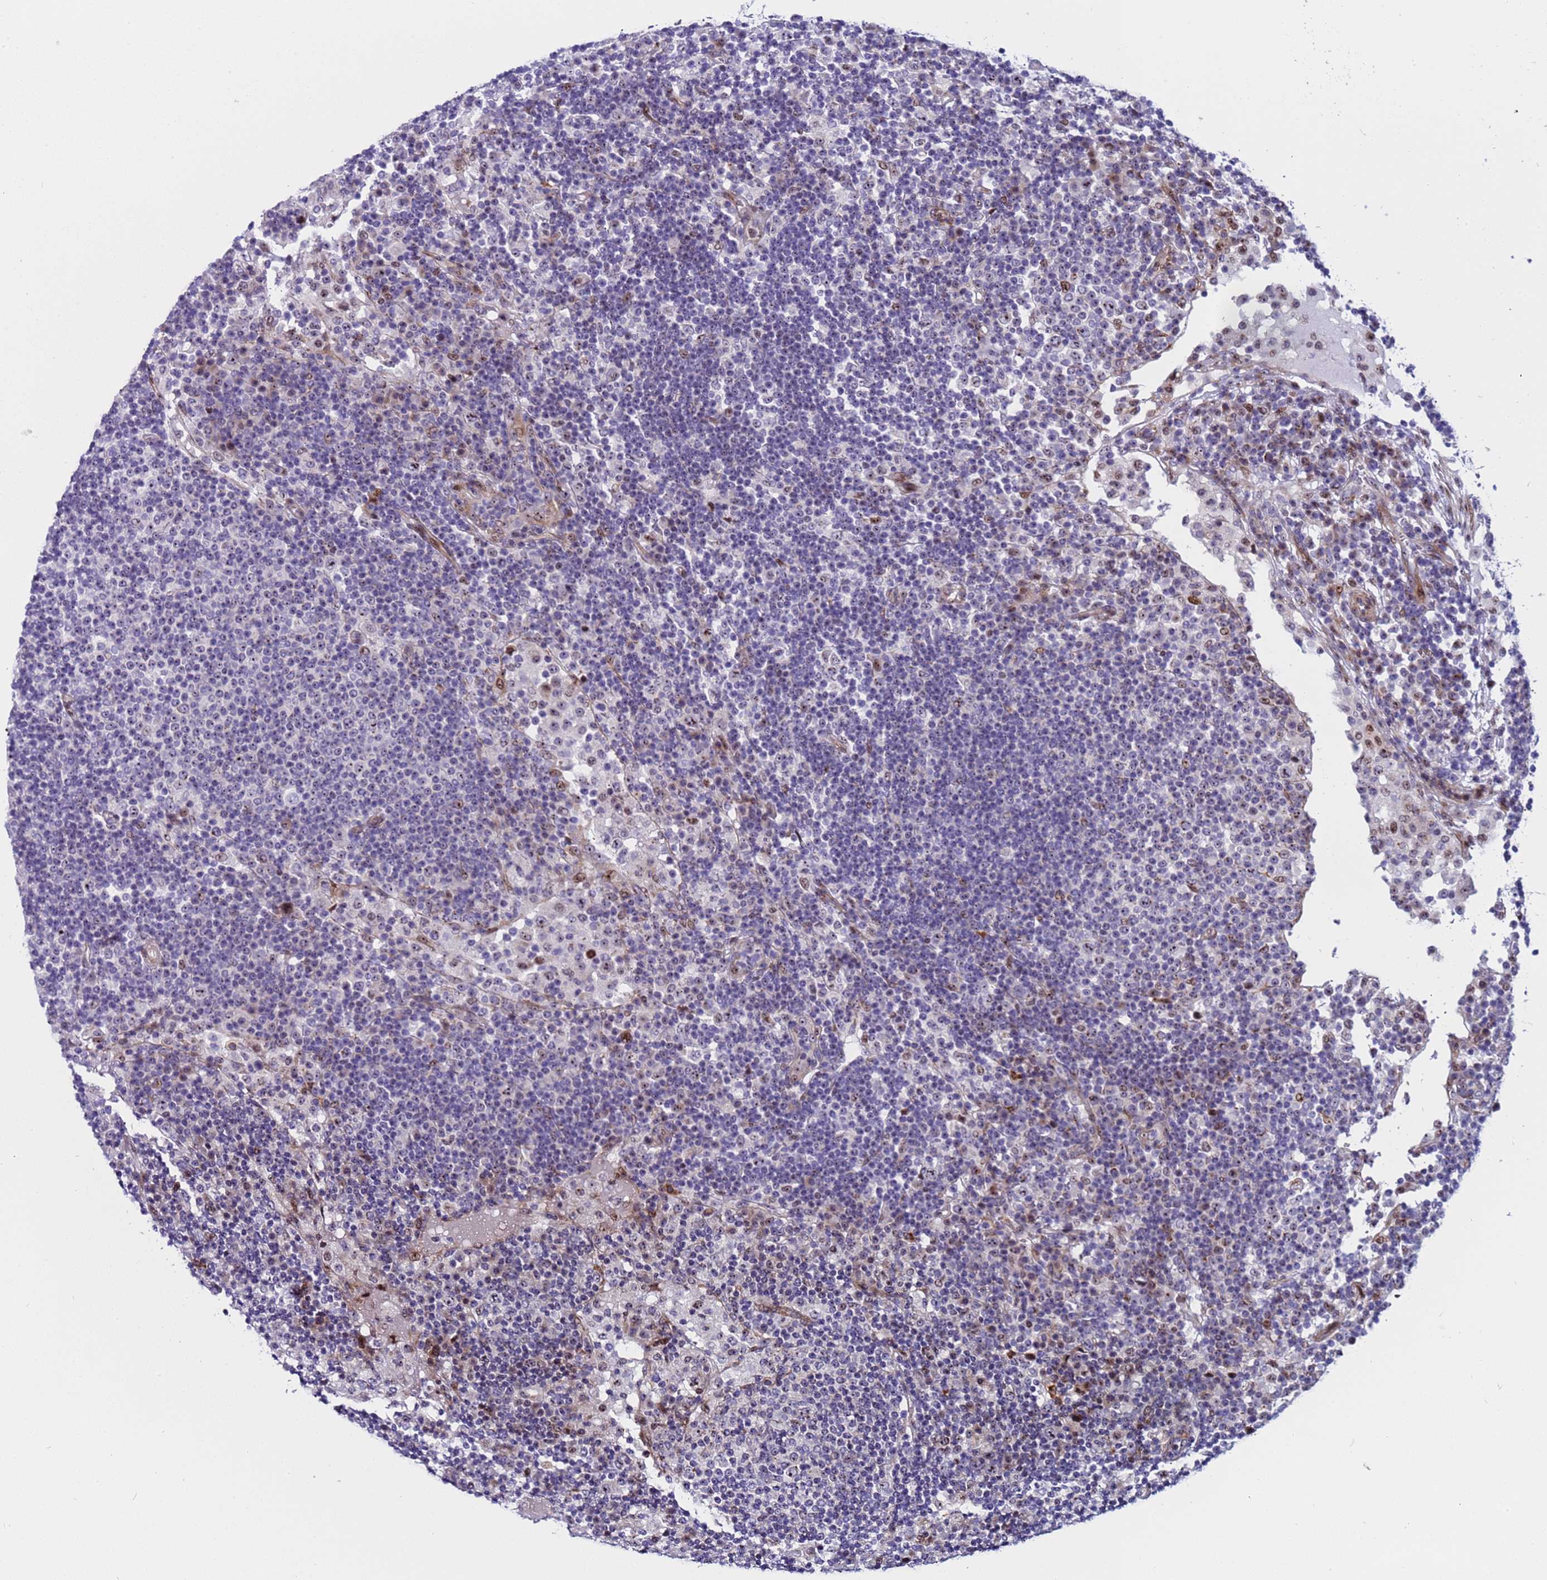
{"staining": {"intensity": "negative", "quantity": "none", "location": "none"}, "tissue": "lymph node", "cell_type": "Germinal center cells", "image_type": "normal", "snomed": [{"axis": "morphology", "description": "Normal tissue, NOS"}, {"axis": "topography", "description": "Lymph node"}], "caption": "The photomicrograph demonstrates no staining of germinal center cells in normal lymph node. (DAB (3,3'-diaminobenzidine) immunohistochemistry with hematoxylin counter stain).", "gene": "POP5", "patient": {"sex": "female", "age": 53}}